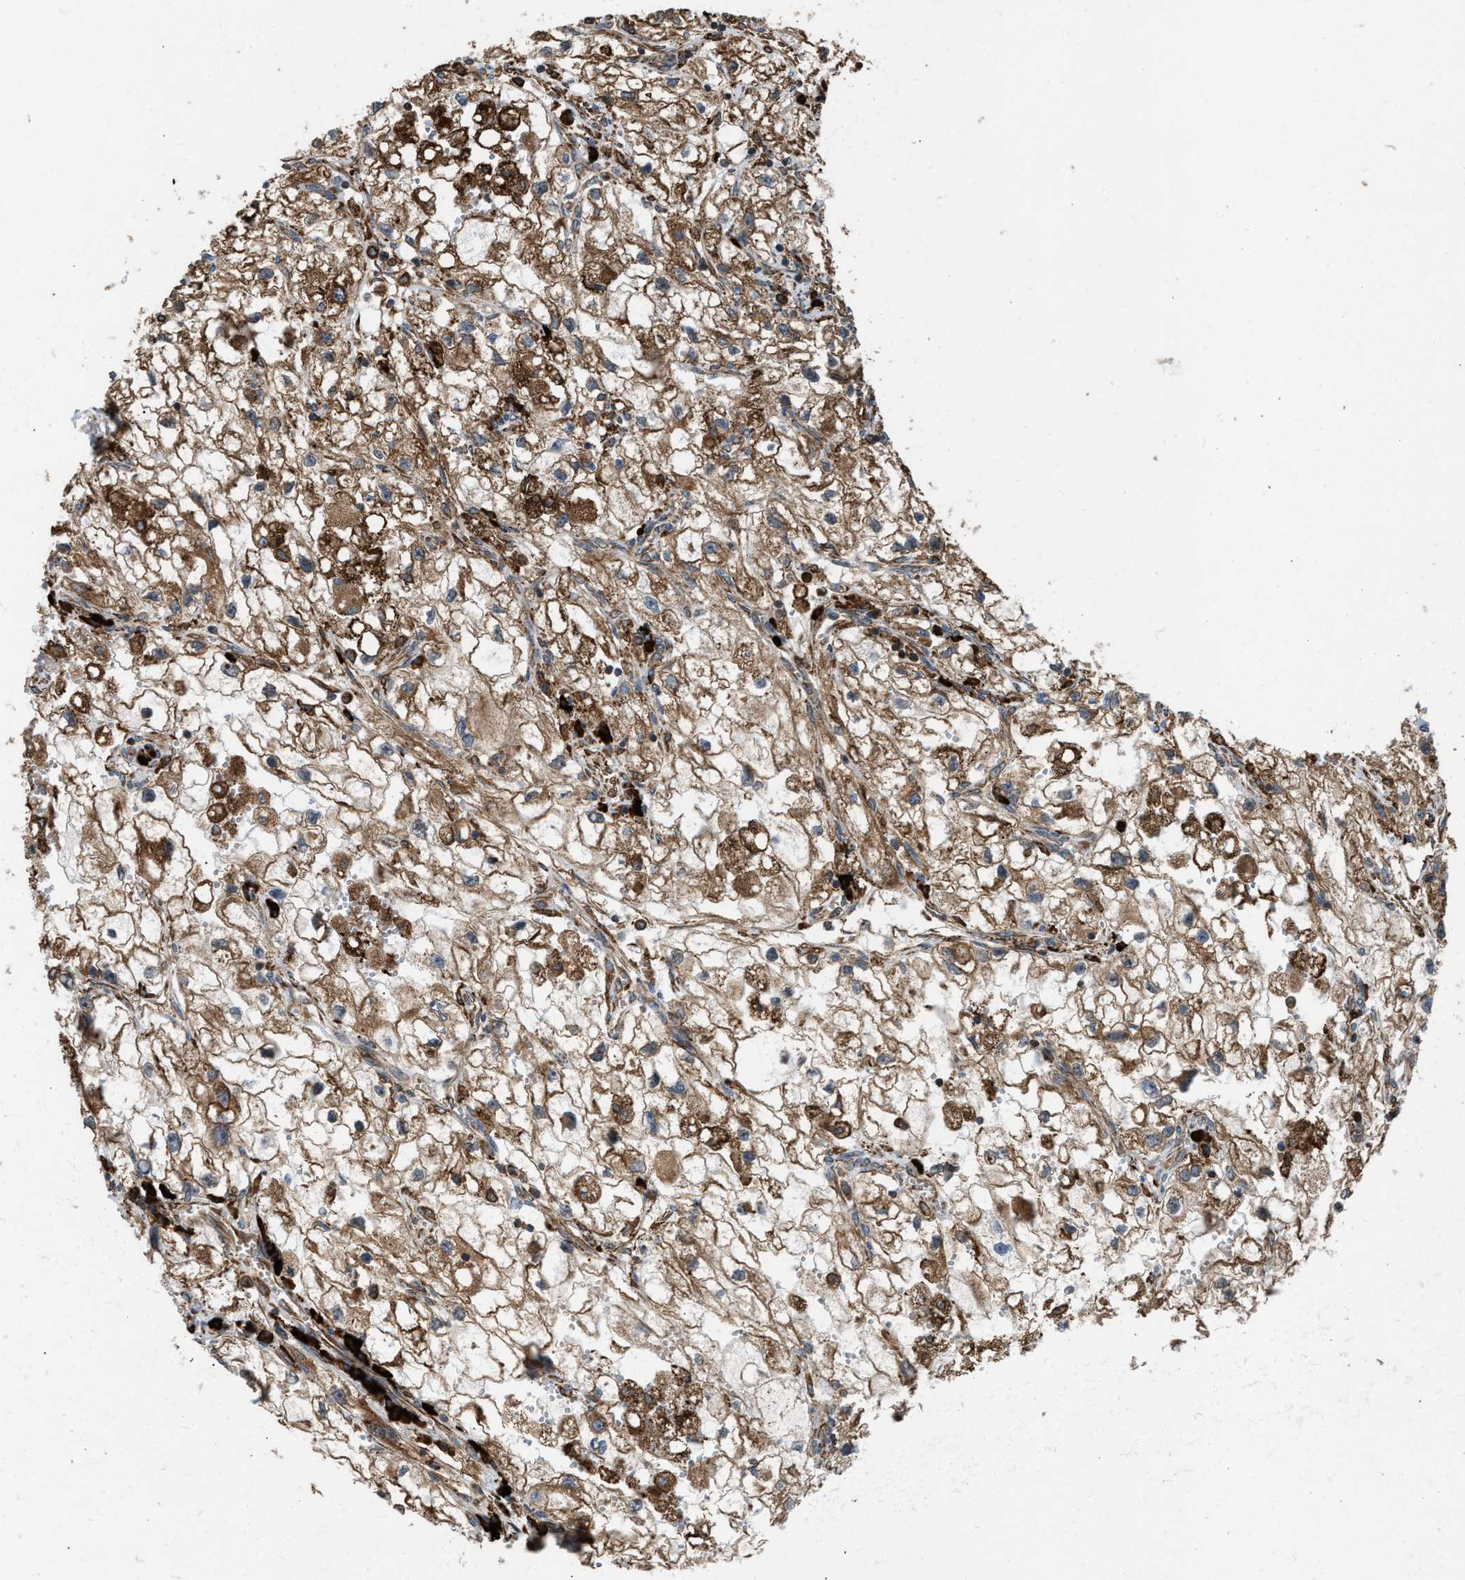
{"staining": {"intensity": "moderate", "quantity": ">75%", "location": "cytoplasmic/membranous"}, "tissue": "renal cancer", "cell_type": "Tumor cells", "image_type": "cancer", "snomed": [{"axis": "morphology", "description": "Adenocarcinoma, NOS"}, {"axis": "topography", "description": "Kidney"}], "caption": "Renal cancer stained with immunohistochemistry (IHC) reveals moderate cytoplasmic/membranous expression in about >75% of tumor cells.", "gene": "BAIAP2L1", "patient": {"sex": "female", "age": 70}}